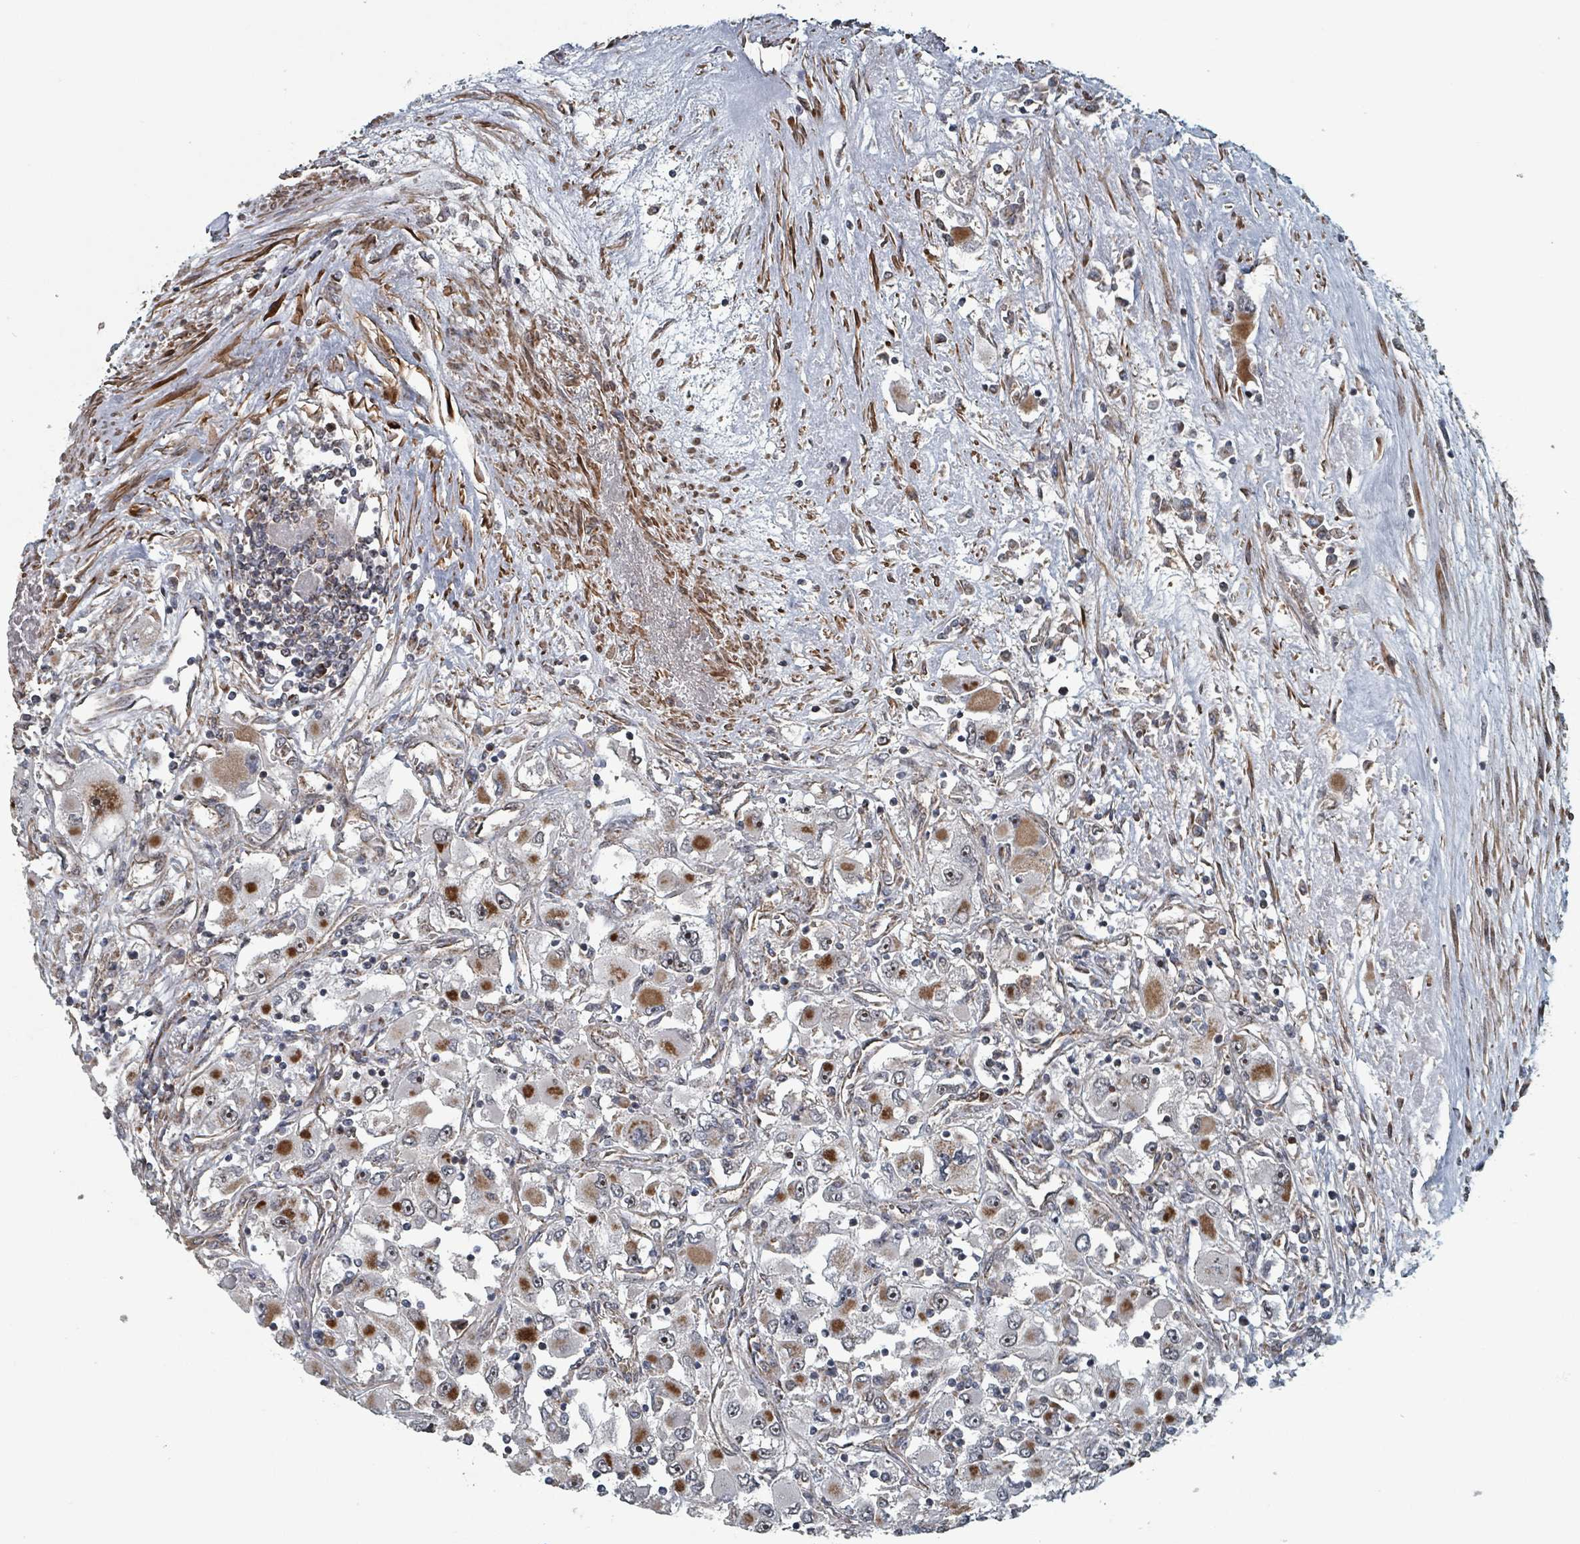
{"staining": {"intensity": "moderate", "quantity": "25%-75%", "location": "cytoplasmic/membranous"}, "tissue": "renal cancer", "cell_type": "Tumor cells", "image_type": "cancer", "snomed": [{"axis": "morphology", "description": "Adenocarcinoma, NOS"}, {"axis": "topography", "description": "Kidney"}], "caption": "There is medium levels of moderate cytoplasmic/membranous staining in tumor cells of adenocarcinoma (renal), as demonstrated by immunohistochemical staining (brown color).", "gene": "MRPL4", "patient": {"sex": "female", "age": 52}}